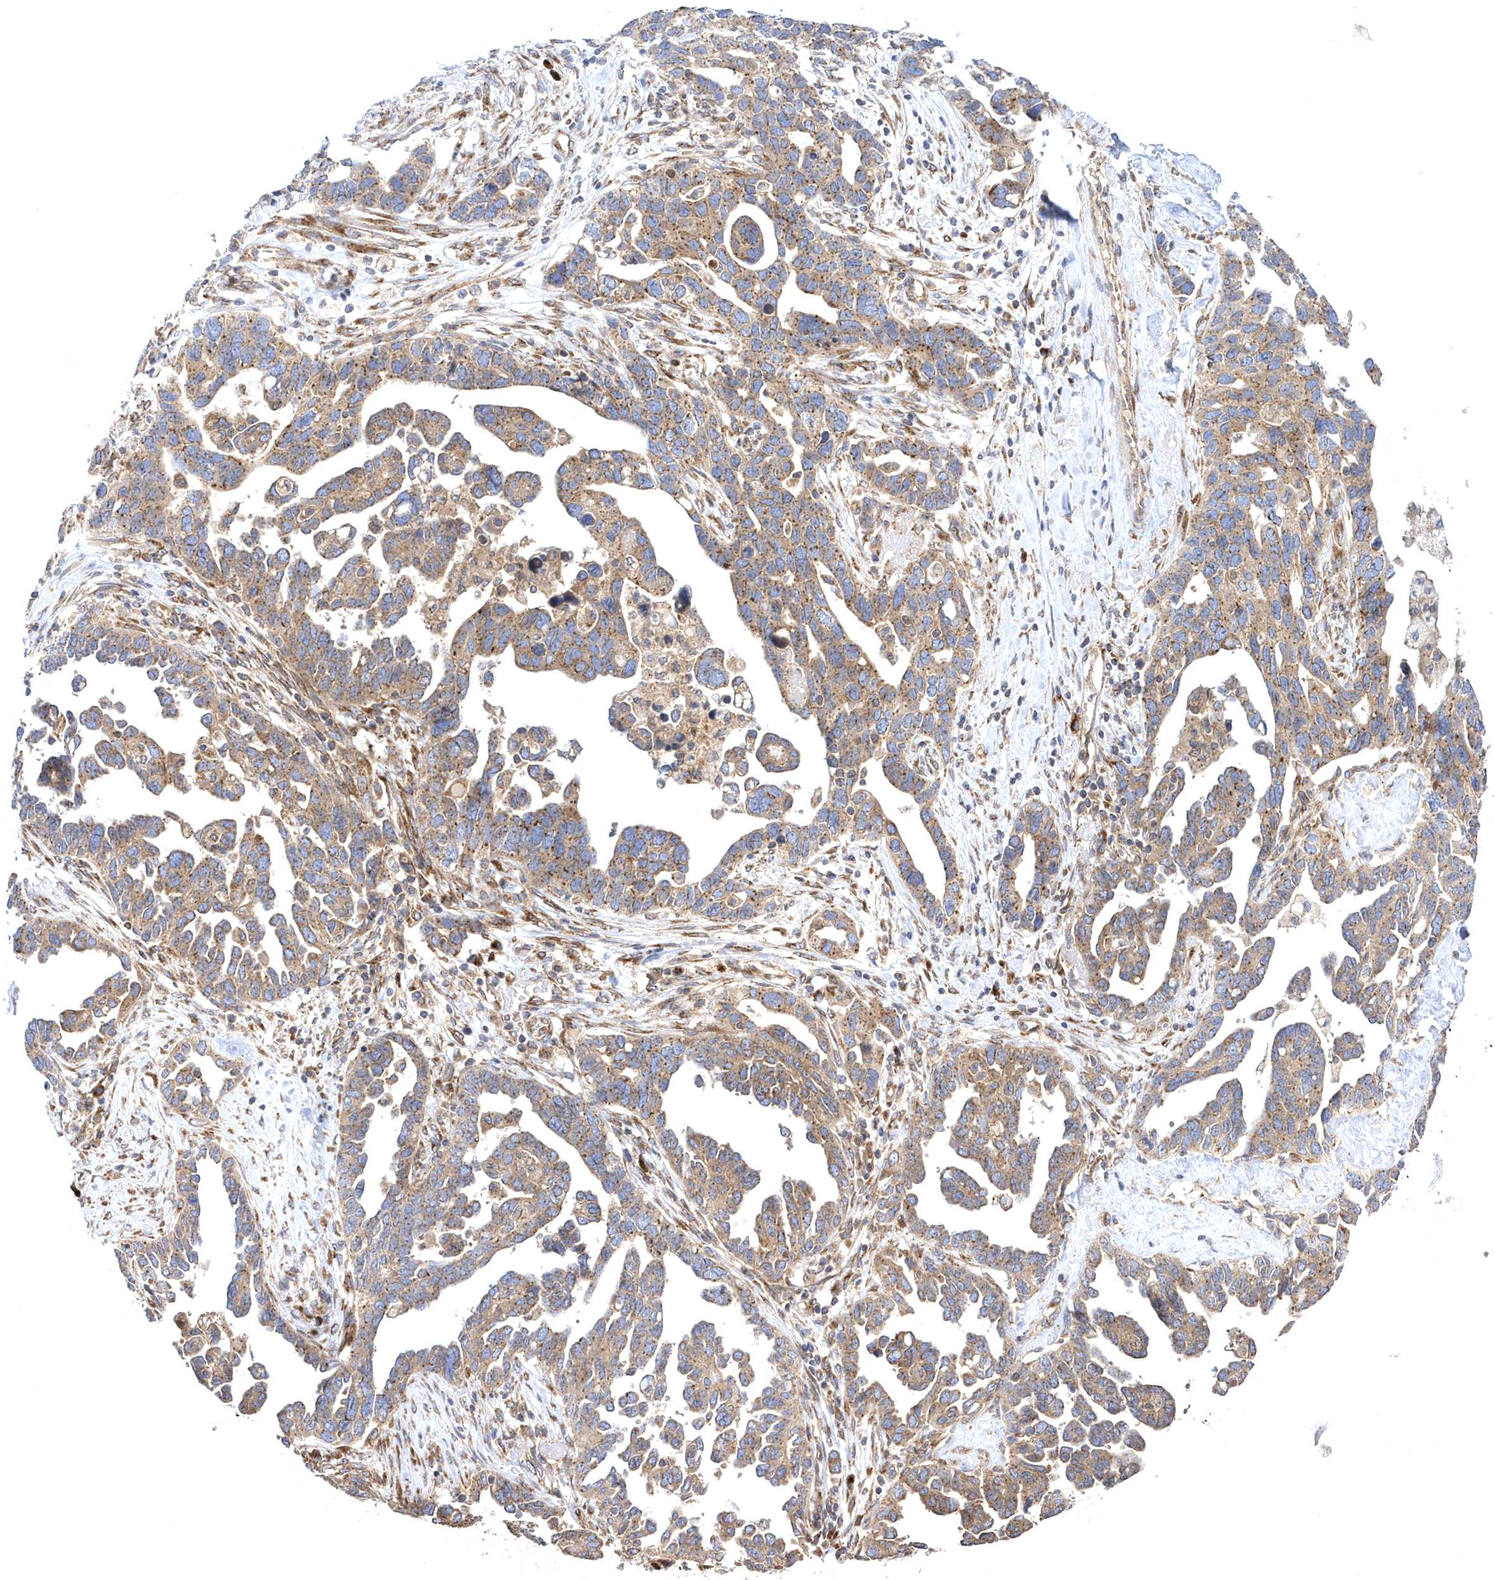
{"staining": {"intensity": "moderate", "quantity": ">75%", "location": "cytoplasmic/membranous"}, "tissue": "ovarian cancer", "cell_type": "Tumor cells", "image_type": "cancer", "snomed": [{"axis": "morphology", "description": "Cystadenocarcinoma, serous, NOS"}, {"axis": "topography", "description": "Ovary"}], "caption": "An immunohistochemistry histopathology image of tumor tissue is shown. Protein staining in brown labels moderate cytoplasmic/membranous positivity in serous cystadenocarcinoma (ovarian) within tumor cells. The protein of interest is stained brown, and the nuclei are stained in blue (DAB IHC with brightfield microscopy, high magnification).", "gene": "COPB2", "patient": {"sex": "female", "age": 54}}